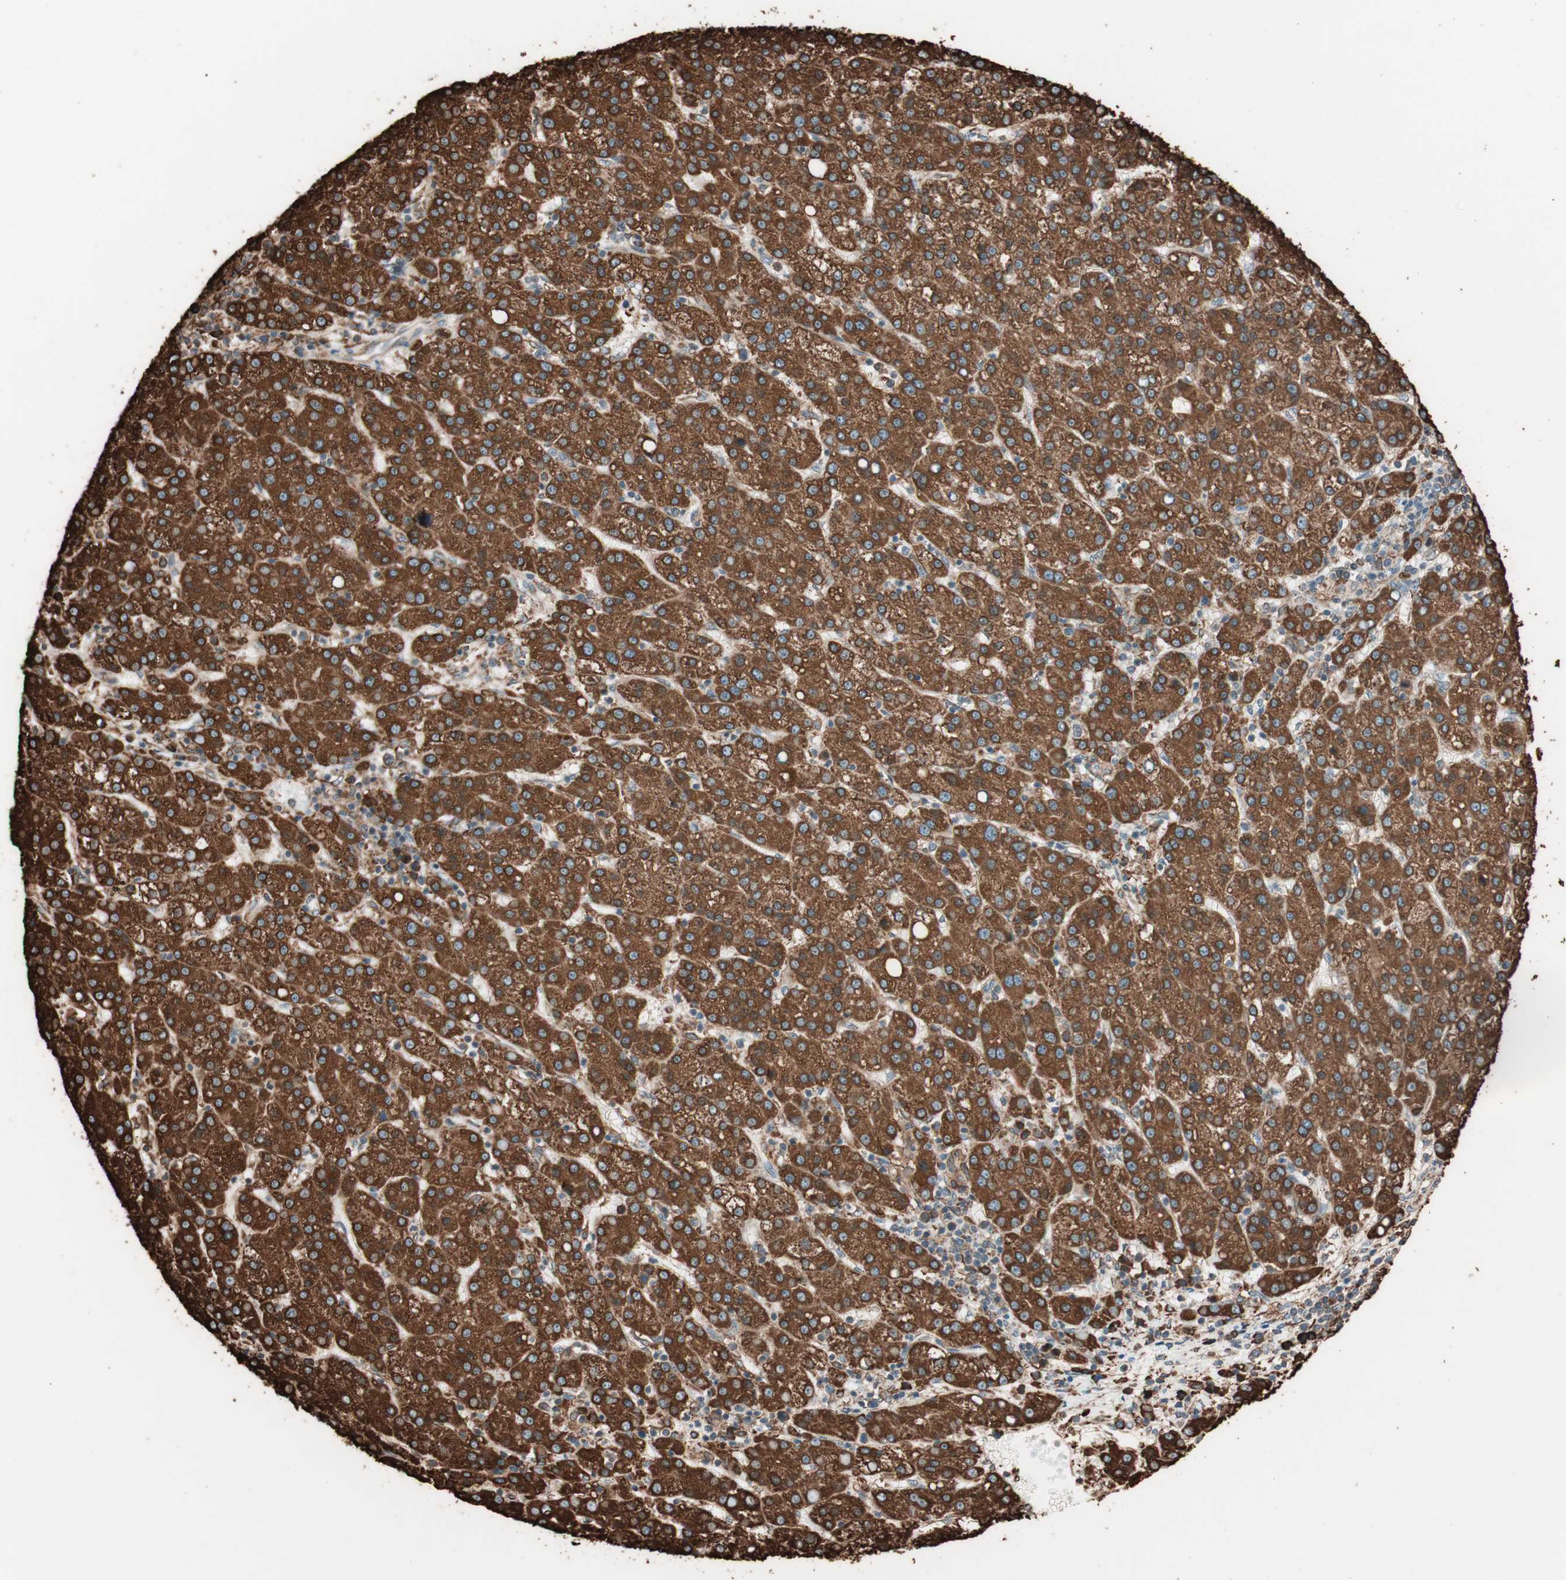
{"staining": {"intensity": "strong", "quantity": ">75%", "location": "cytoplasmic/membranous"}, "tissue": "liver cancer", "cell_type": "Tumor cells", "image_type": "cancer", "snomed": [{"axis": "morphology", "description": "Carcinoma, Hepatocellular, NOS"}, {"axis": "topography", "description": "Liver"}], "caption": "Liver hepatocellular carcinoma stained with immunohistochemistry exhibits strong cytoplasmic/membranous positivity in approximately >75% of tumor cells.", "gene": "VEGFA", "patient": {"sex": "female", "age": 58}}